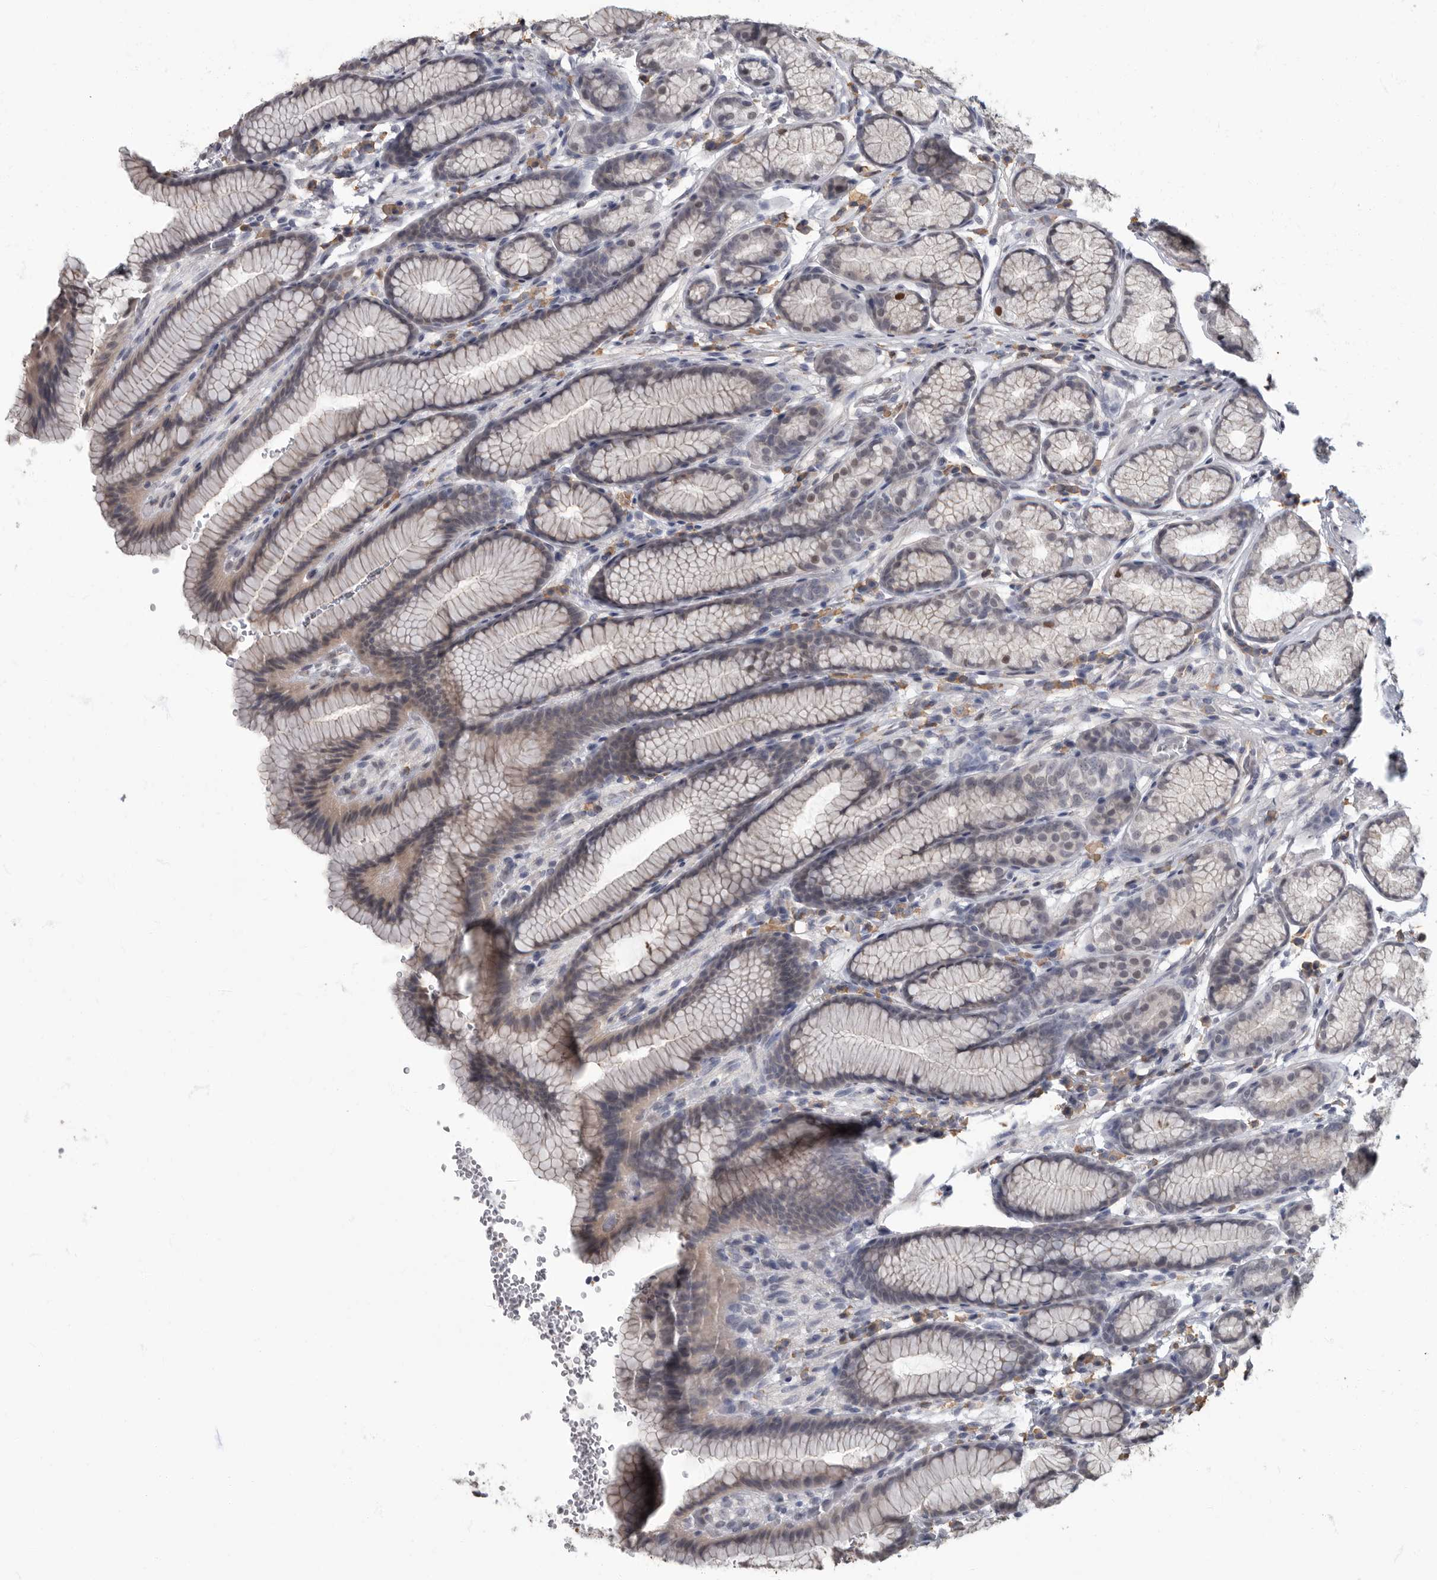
{"staining": {"intensity": "weak", "quantity": "<25%", "location": "cytoplasmic/membranous,nuclear"}, "tissue": "stomach", "cell_type": "Glandular cells", "image_type": "normal", "snomed": [{"axis": "morphology", "description": "Normal tissue, NOS"}, {"axis": "topography", "description": "Stomach"}], "caption": "This is a micrograph of immunohistochemistry (IHC) staining of unremarkable stomach, which shows no expression in glandular cells.", "gene": "ARHGEF10", "patient": {"sex": "male", "age": 42}}